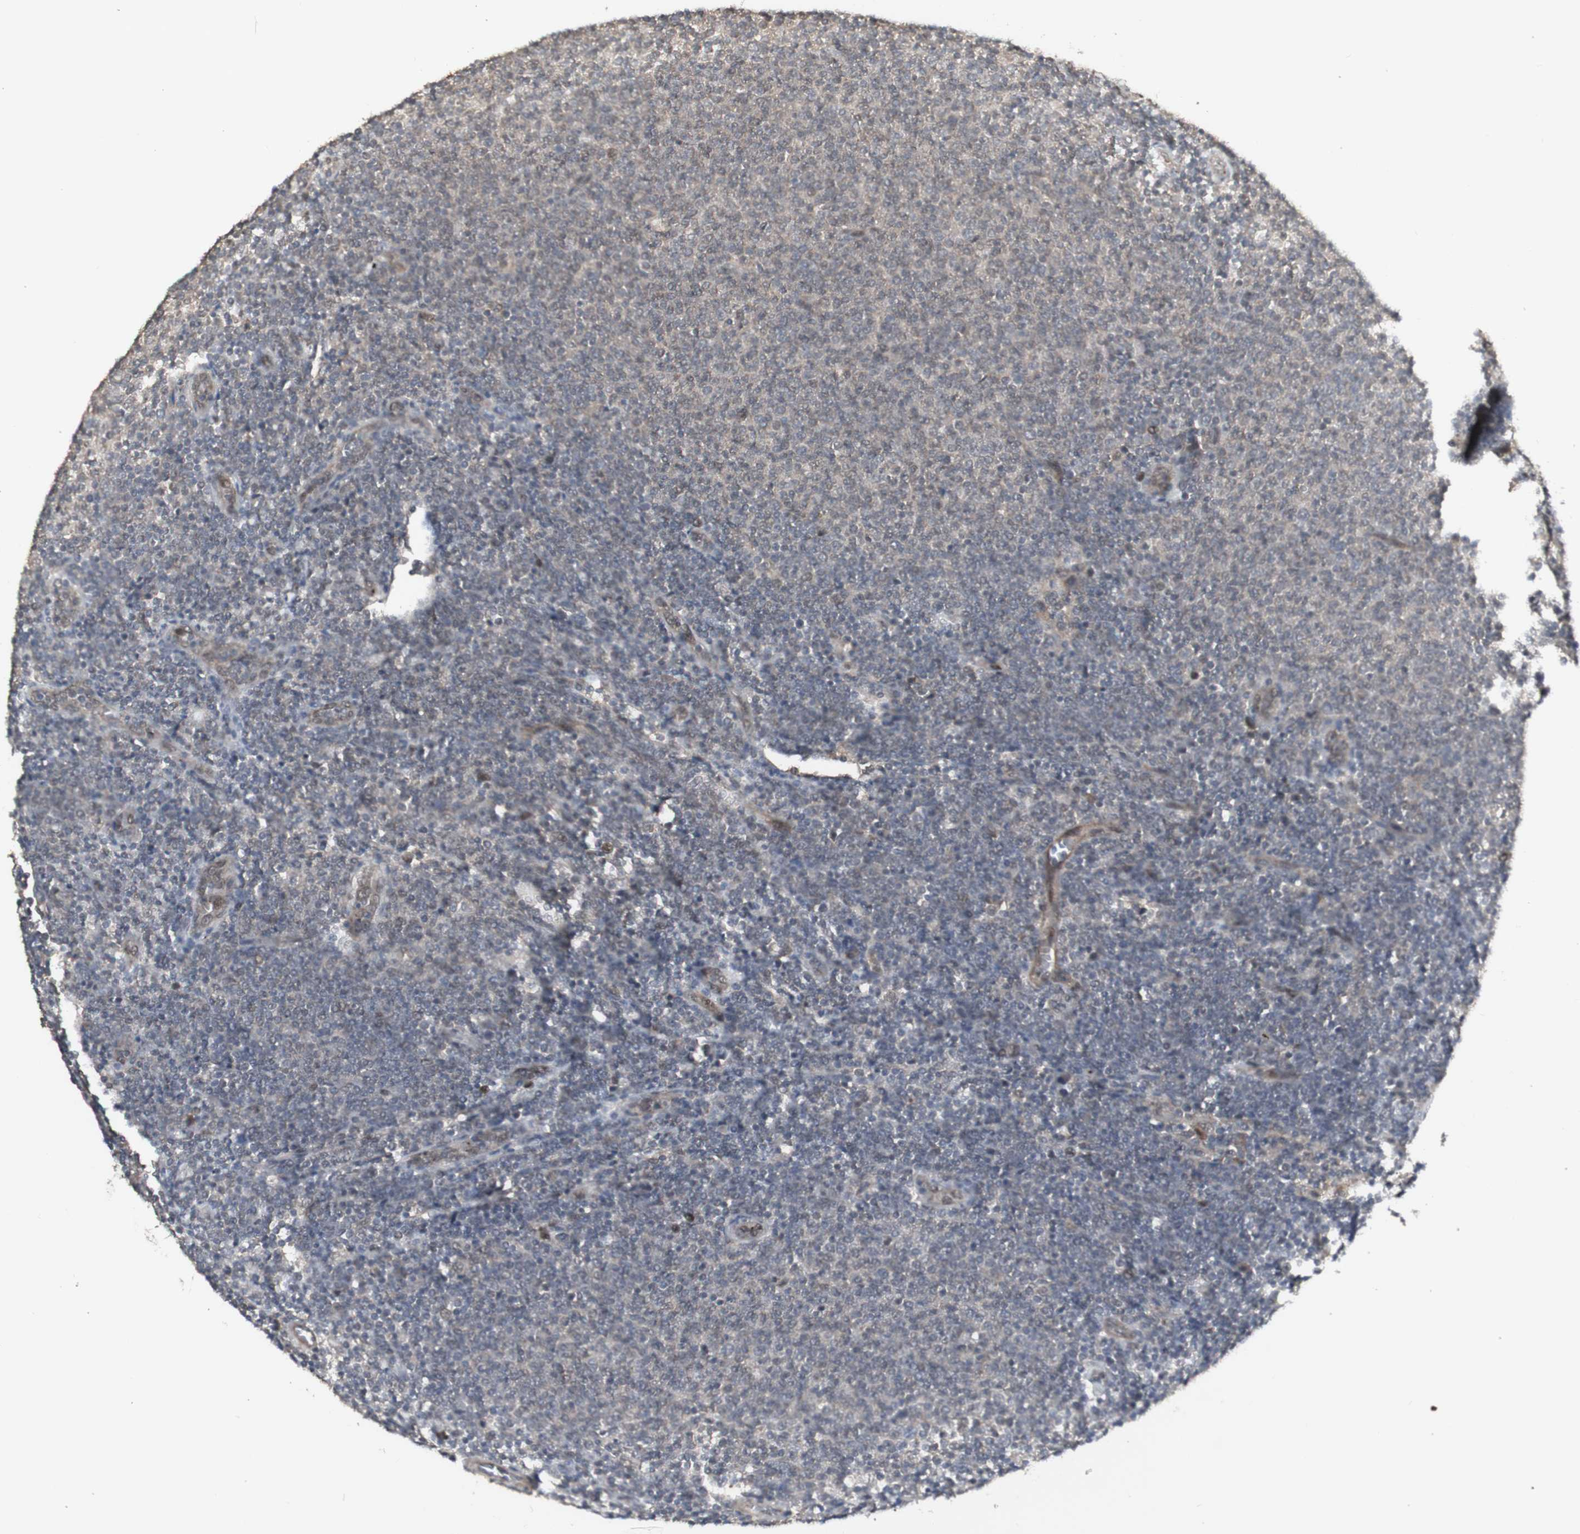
{"staining": {"intensity": "weak", "quantity": "<25%", "location": "cytoplasmic/membranous"}, "tissue": "lymphoma", "cell_type": "Tumor cells", "image_type": "cancer", "snomed": [{"axis": "morphology", "description": "Malignant lymphoma, non-Hodgkin's type, Low grade"}, {"axis": "topography", "description": "Lymph node"}], "caption": "Tumor cells show no significant expression in lymphoma.", "gene": "ALOX12", "patient": {"sex": "male", "age": 66}}